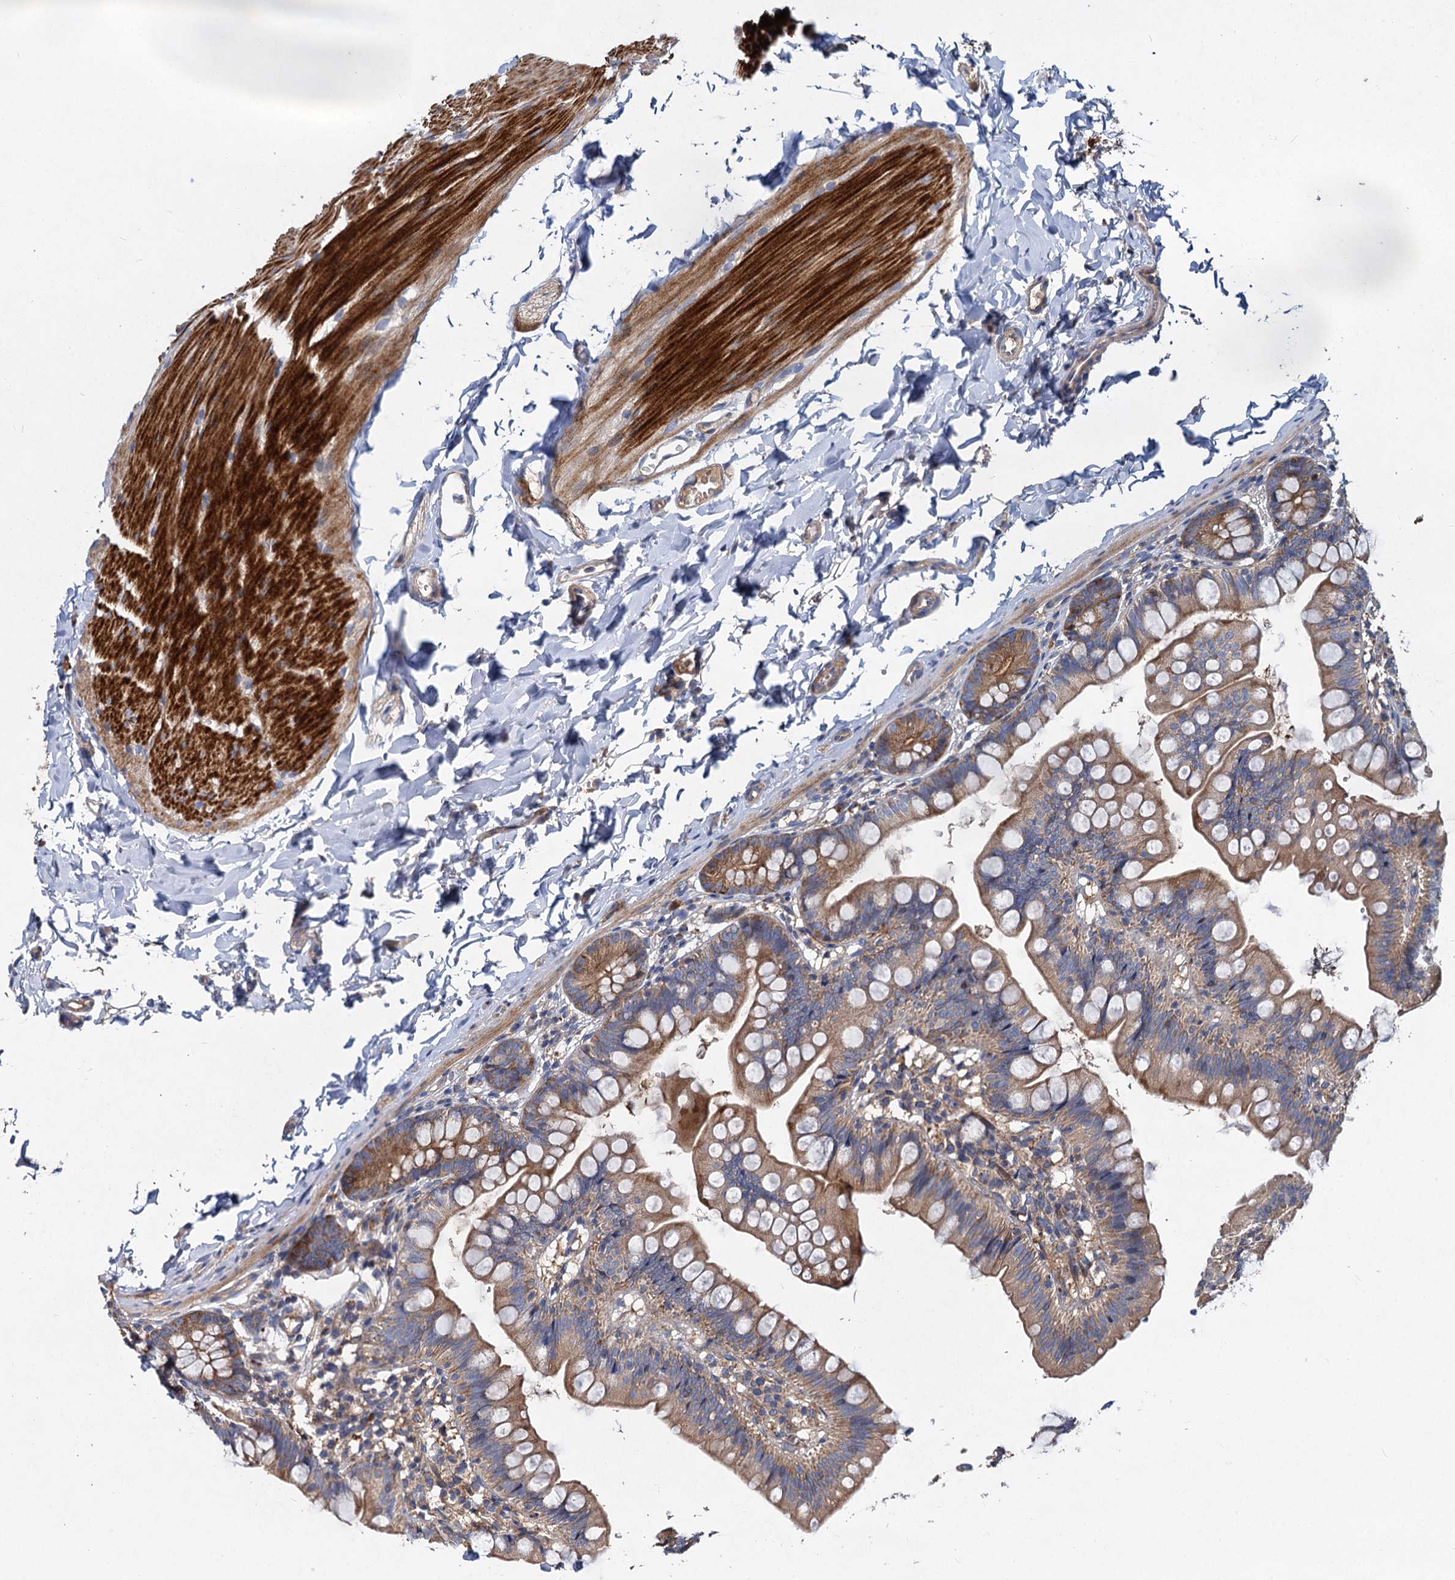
{"staining": {"intensity": "moderate", "quantity": ">75%", "location": "cytoplasmic/membranous"}, "tissue": "small intestine", "cell_type": "Glandular cells", "image_type": "normal", "snomed": [{"axis": "morphology", "description": "Normal tissue, NOS"}, {"axis": "topography", "description": "Small intestine"}], "caption": "Human small intestine stained for a protein (brown) exhibits moderate cytoplasmic/membranous positive expression in approximately >75% of glandular cells.", "gene": "ALKBH7", "patient": {"sex": "male", "age": 7}}